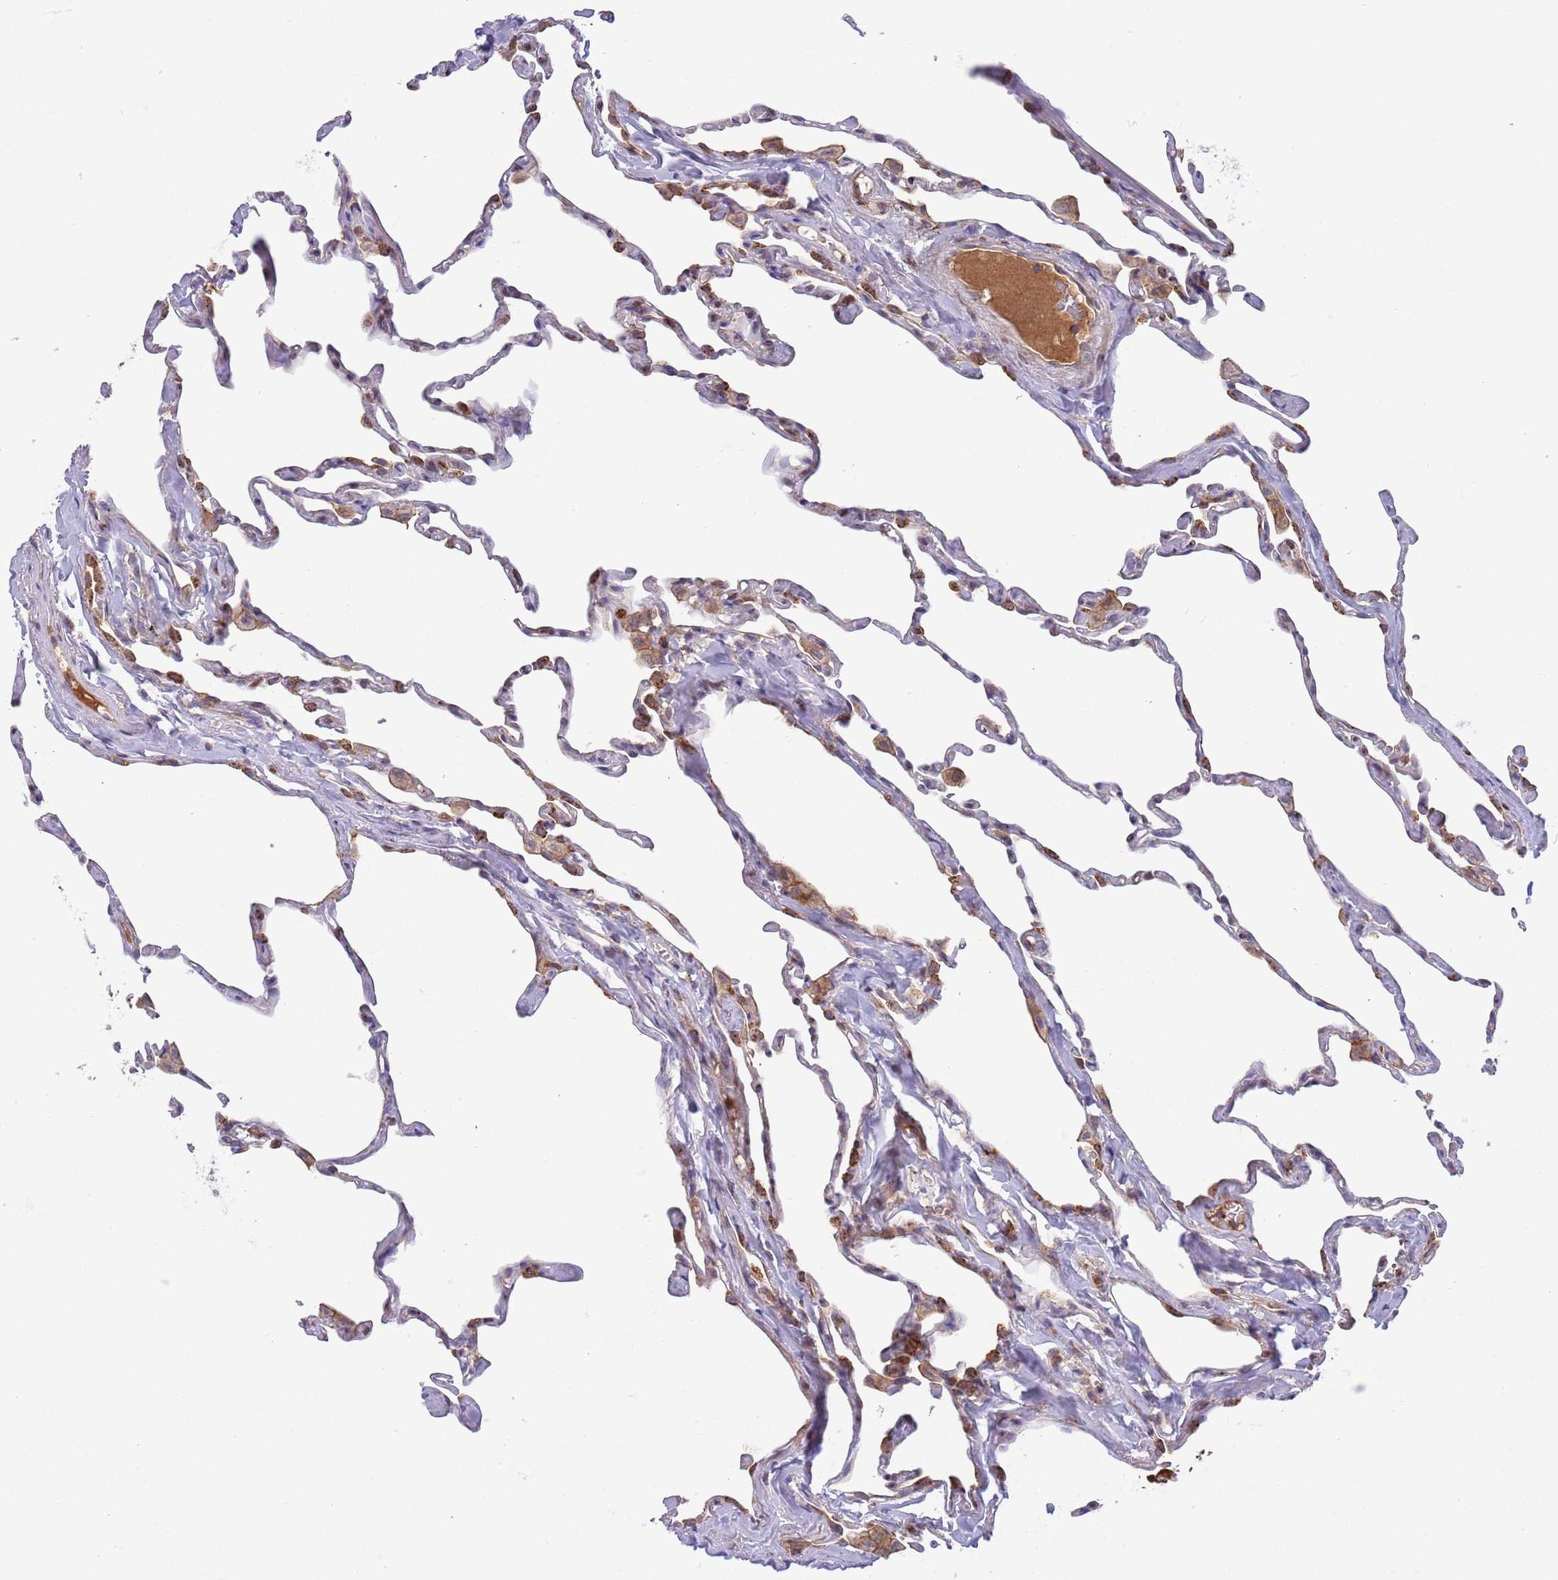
{"staining": {"intensity": "moderate", "quantity": "<25%", "location": "cytoplasmic/membranous"}, "tissue": "lung", "cell_type": "Alveolar cells", "image_type": "normal", "snomed": [{"axis": "morphology", "description": "Normal tissue, NOS"}, {"axis": "topography", "description": "Lung"}], "caption": "DAB immunohistochemical staining of unremarkable human lung shows moderate cytoplasmic/membranous protein staining in about <25% of alveolar cells. (IHC, brightfield microscopy, high magnification).", "gene": "BTBD7", "patient": {"sex": "male", "age": 65}}